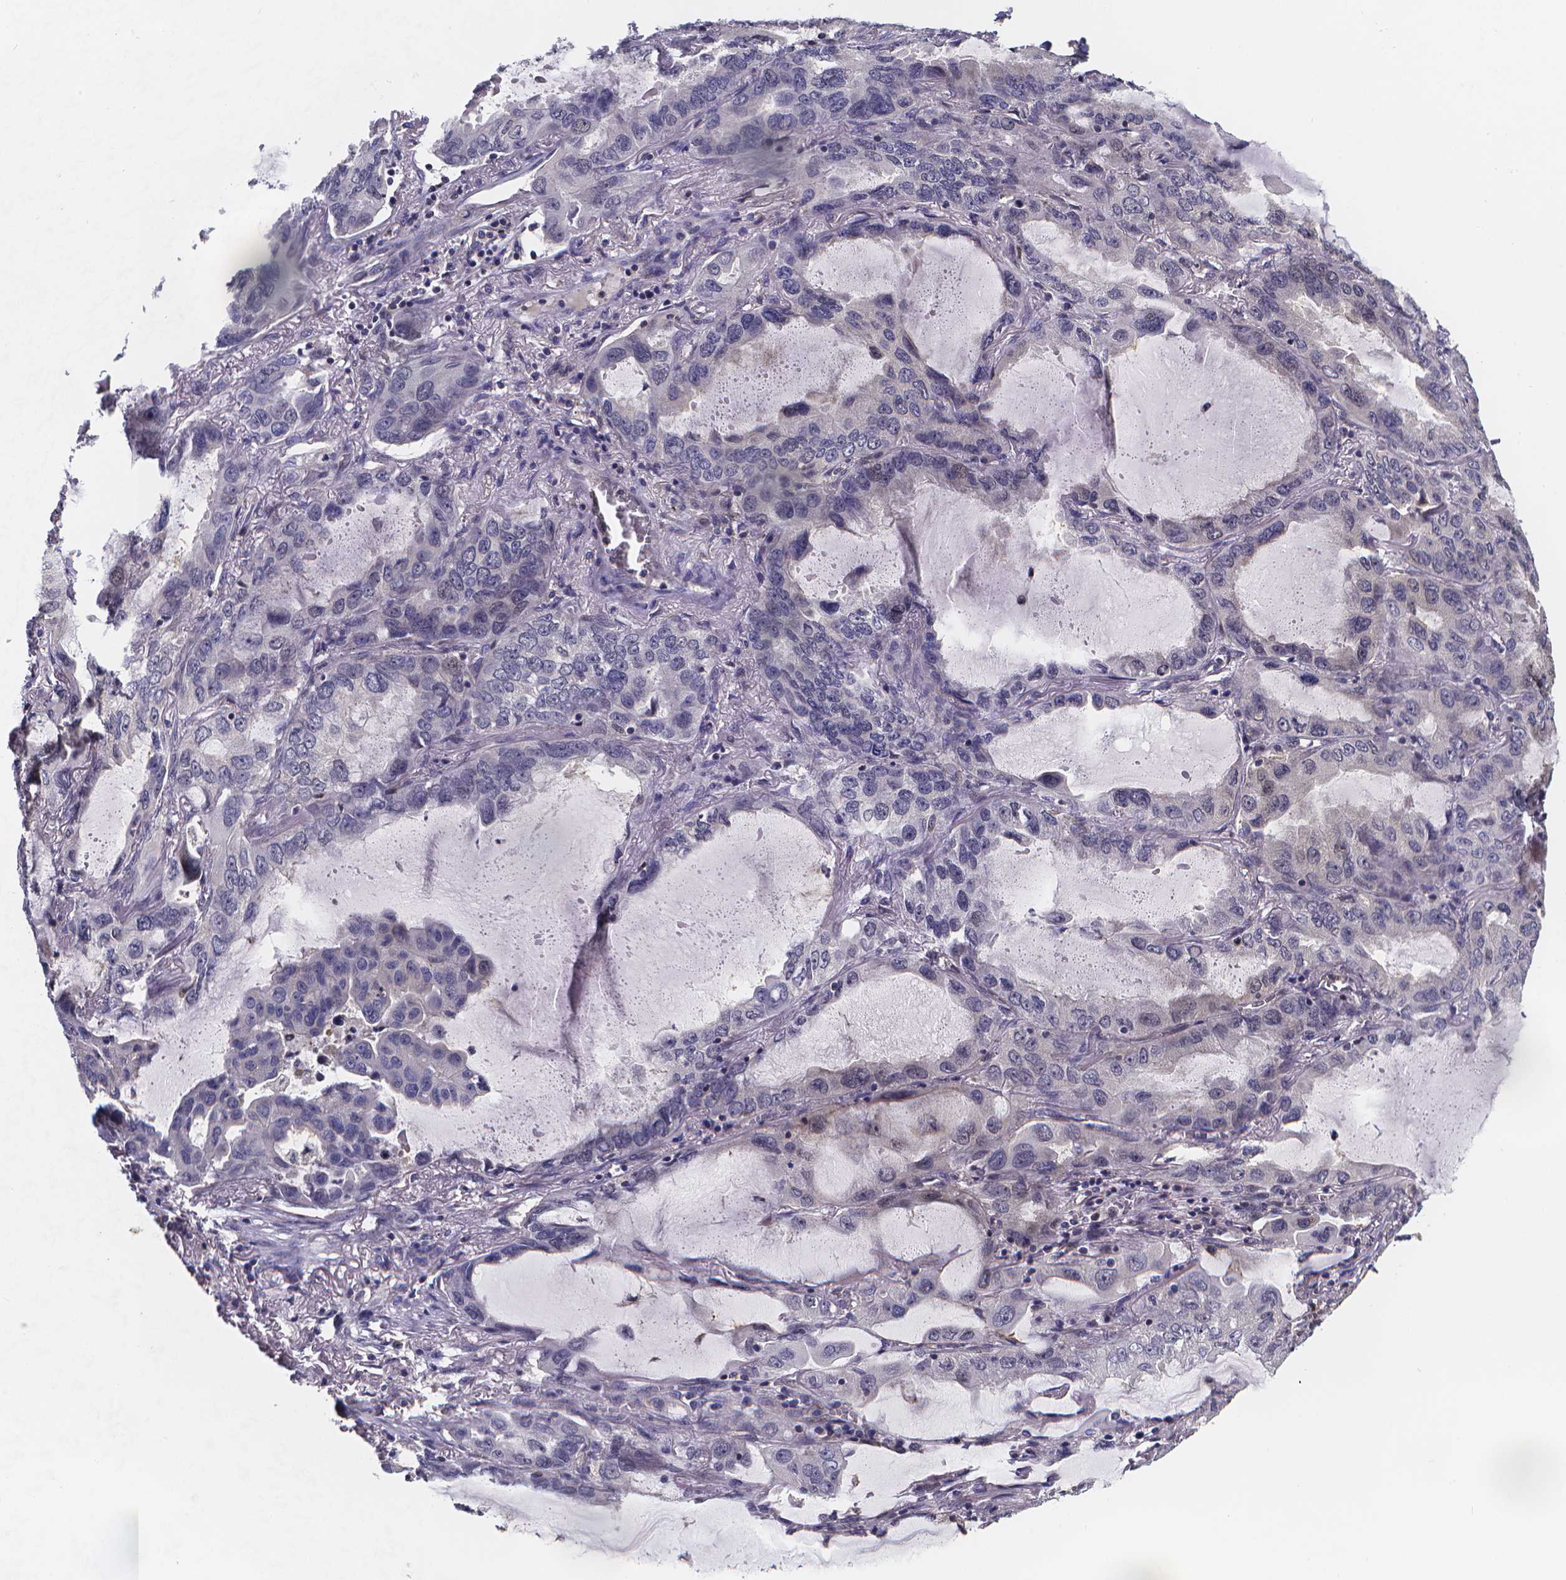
{"staining": {"intensity": "negative", "quantity": "none", "location": "none"}, "tissue": "lung cancer", "cell_type": "Tumor cells", "image_type": "cancer", "snomed": [{"axis": "morphology", "description": "Adenocarcinoma, NOS"}, {"axis": "topography", "description": "Lung"}], "caption": "Tumor cells show no significant protein staining in lung cancer.", "gene": "PAH", "patient": {"sex": "male", "age": 64}}